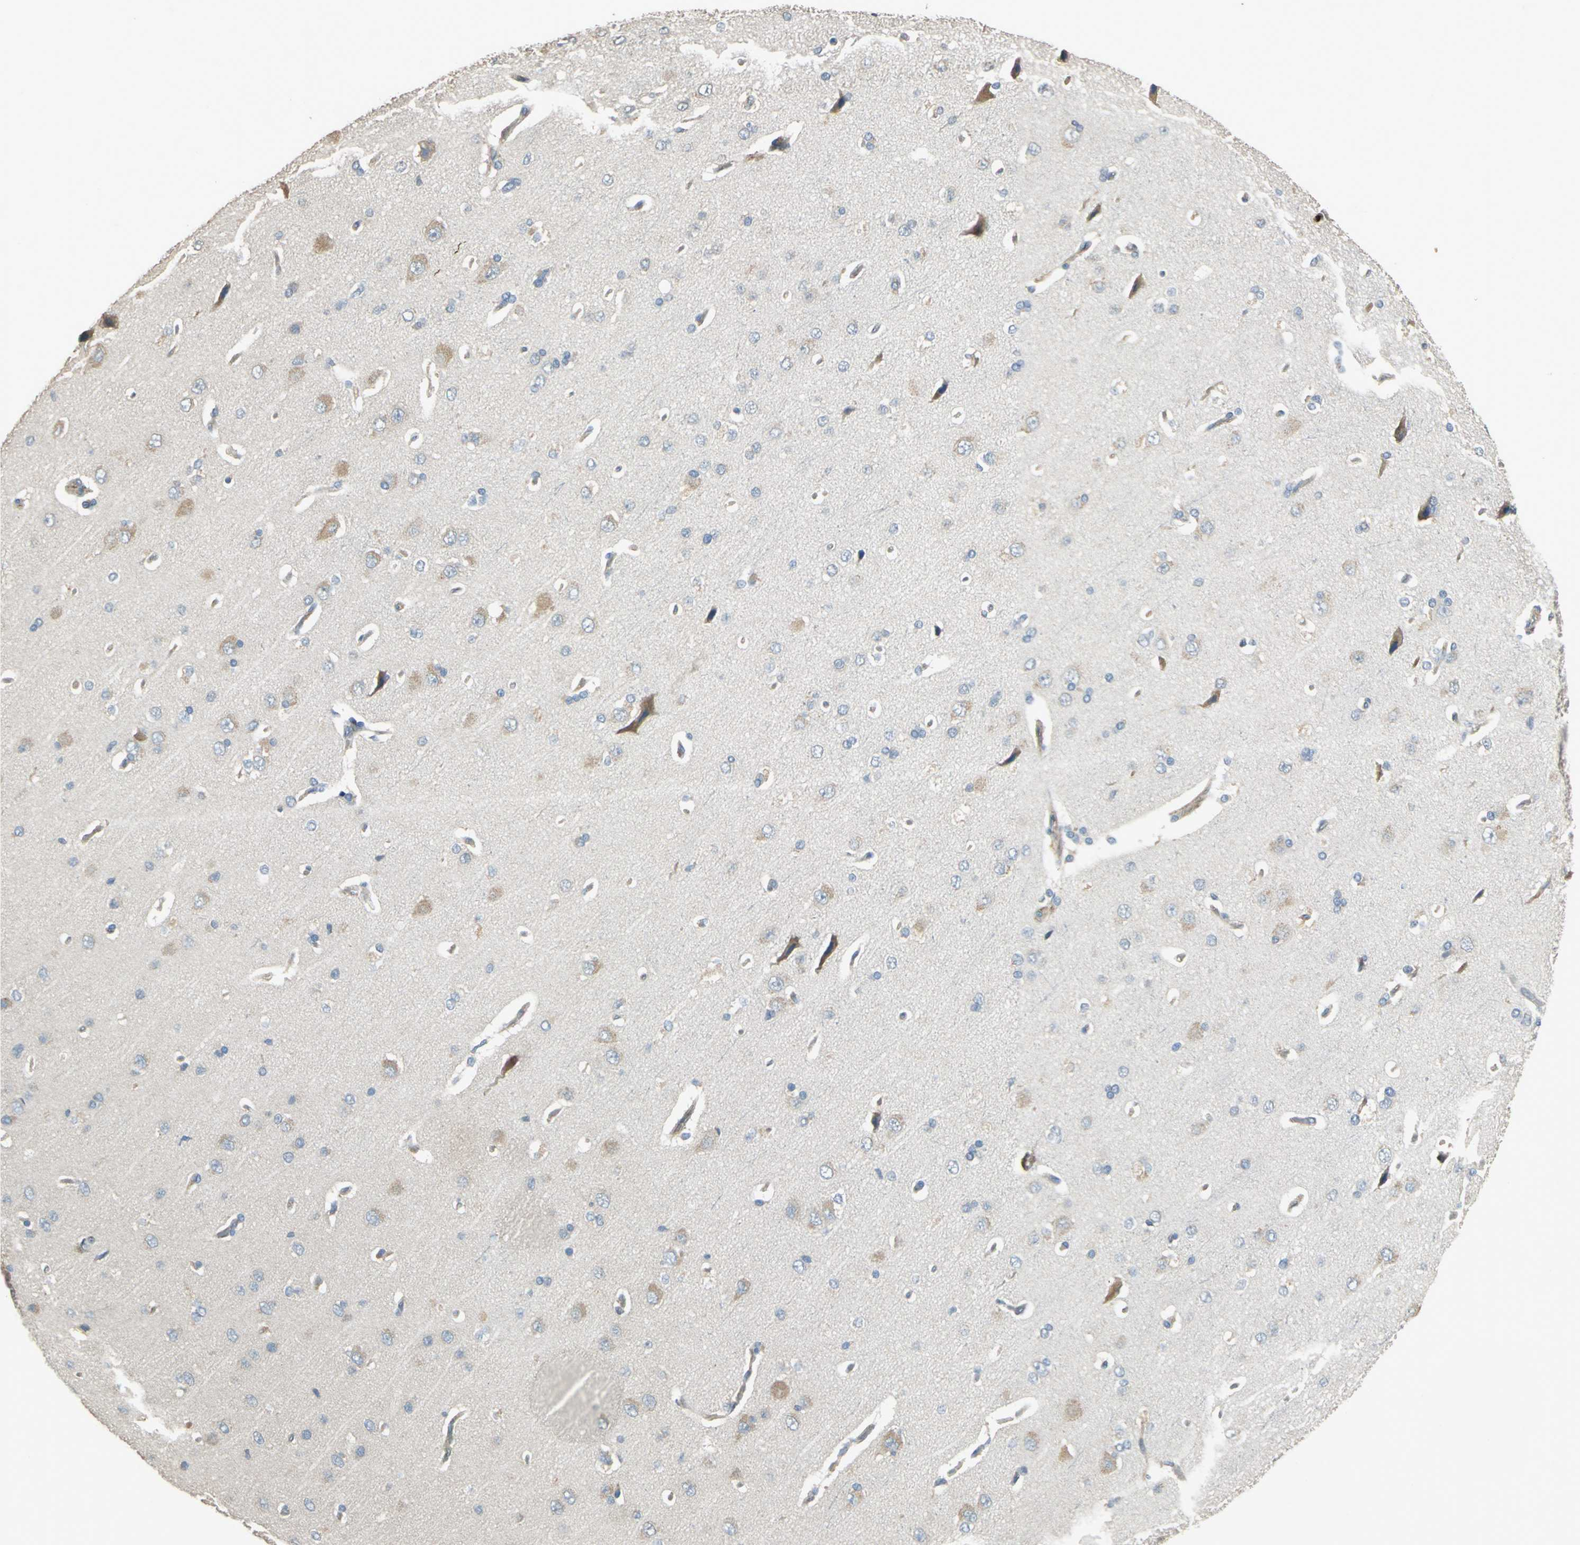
{"staining": {"intensity": "weak", "quantity": "25%-75%", "location": "cytoplasmic/membranous"}, "tissue": "cerebral cortex", "cell_type": "Endothelial cells", "image_type": "normal", "snomed": [{"axis": "morphology", "description": "Normal tissue, NOS"}, {"axis": "topography", "description": "Cerebral cortex"}], "caption": "The micrograph shows immunohistochemical staining of normal cerebral cortex. There is weak cytoplasmic/membranous positivity is identified in about 25%-75% of endothelial cells.", "gene": "RAPGEF1", "patient": {"sex": "male", "age": 62}}